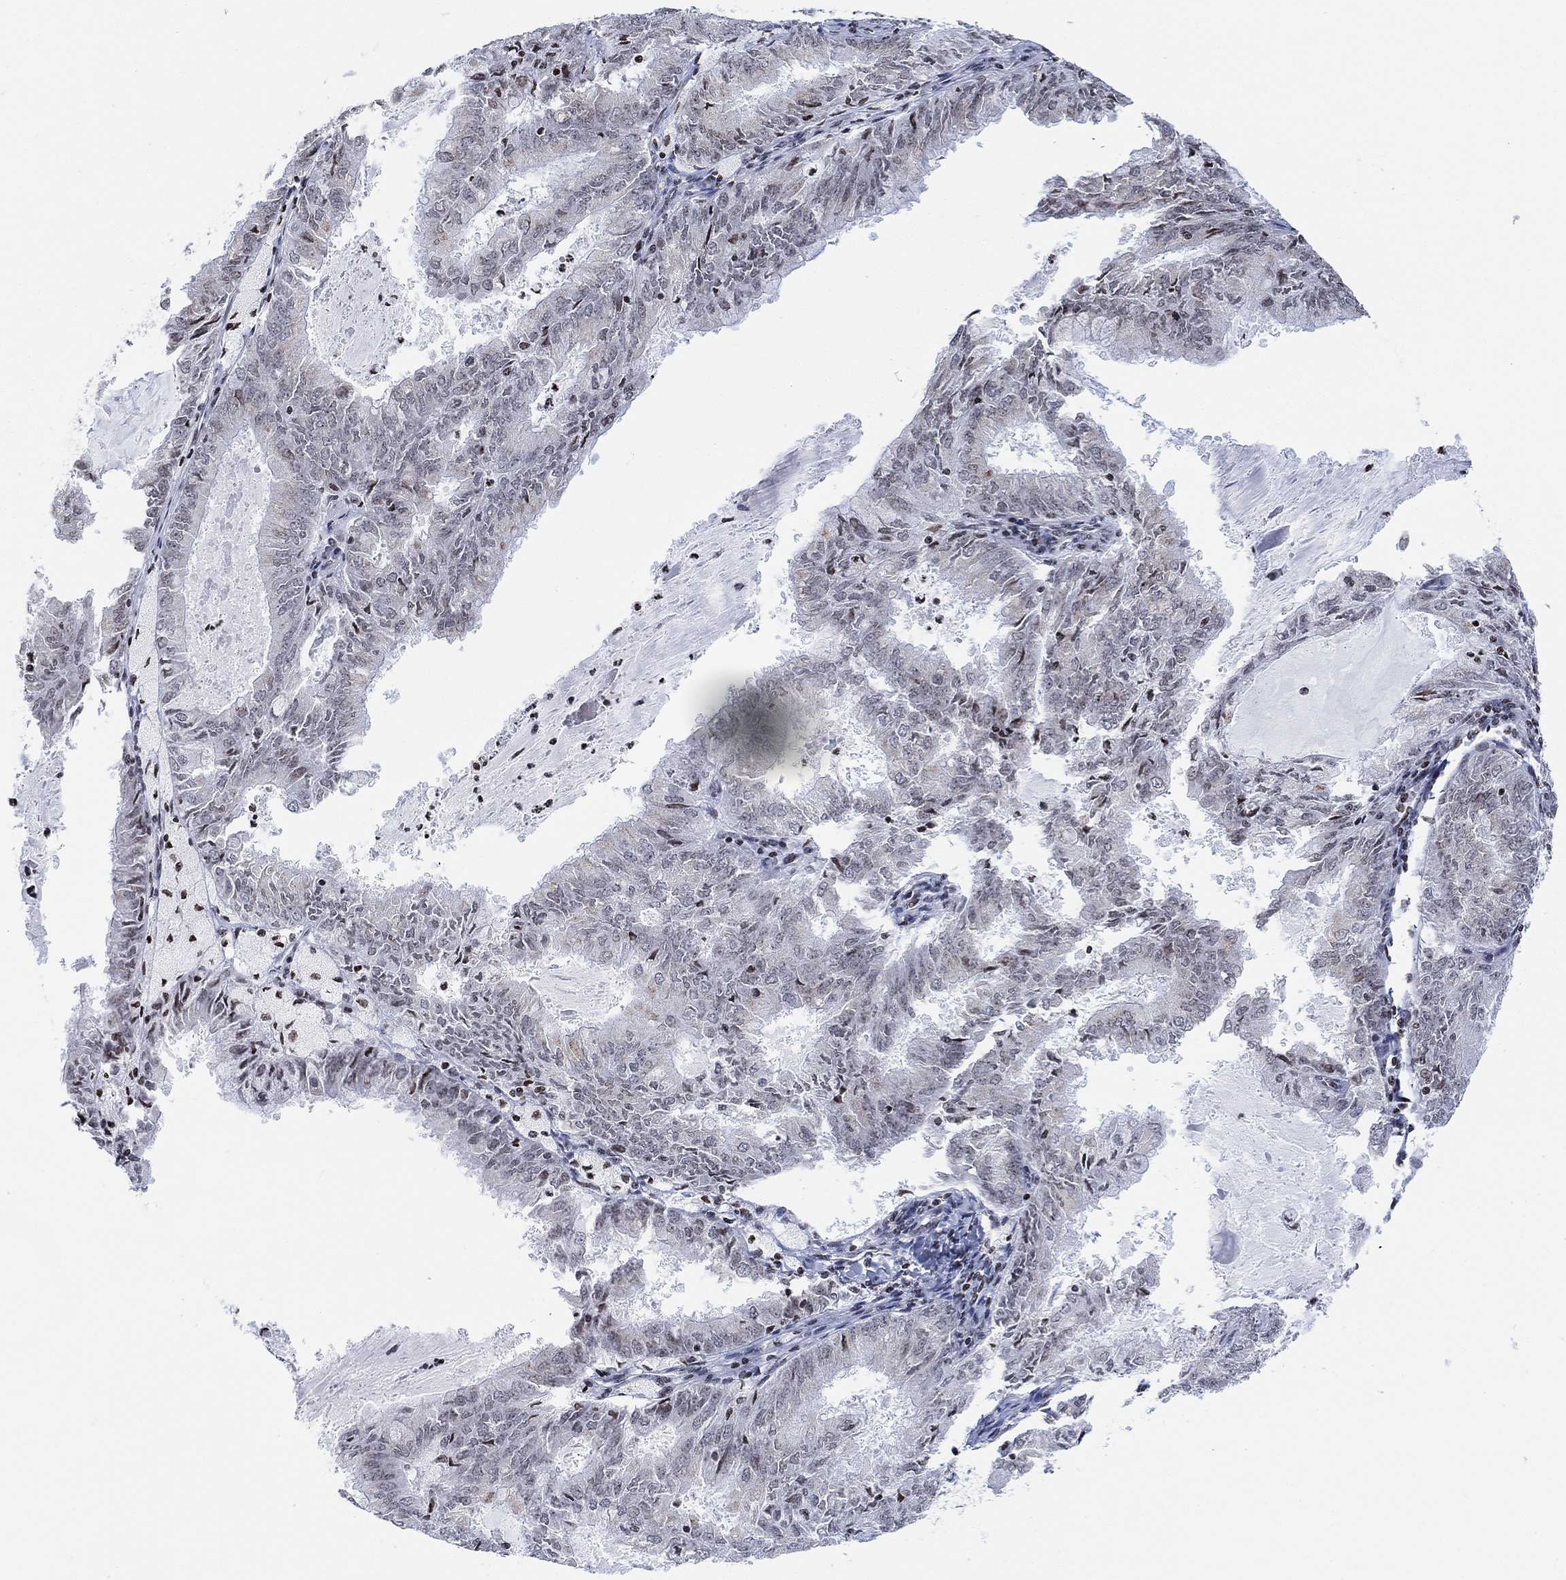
{"staining": {"intensity": "negative", "quantity": "none", "location": "none"}, "tissue": "endometrial cancer", "cell_type": "Tumor cells", "image_type": "cancer", "snomed": [{"axis": "morphology", "description": "Adenocarcinoma, NOS"}, {"axis": "topography", "description": "Endometrium"}], "caption": "Endometrial cancer (adenocarcinoma) was stained to show a protein in brown. There is no significant staining in tumor cells.", "gene": "ABHD14A", "patient": {"sex": "female", "age": 57}}